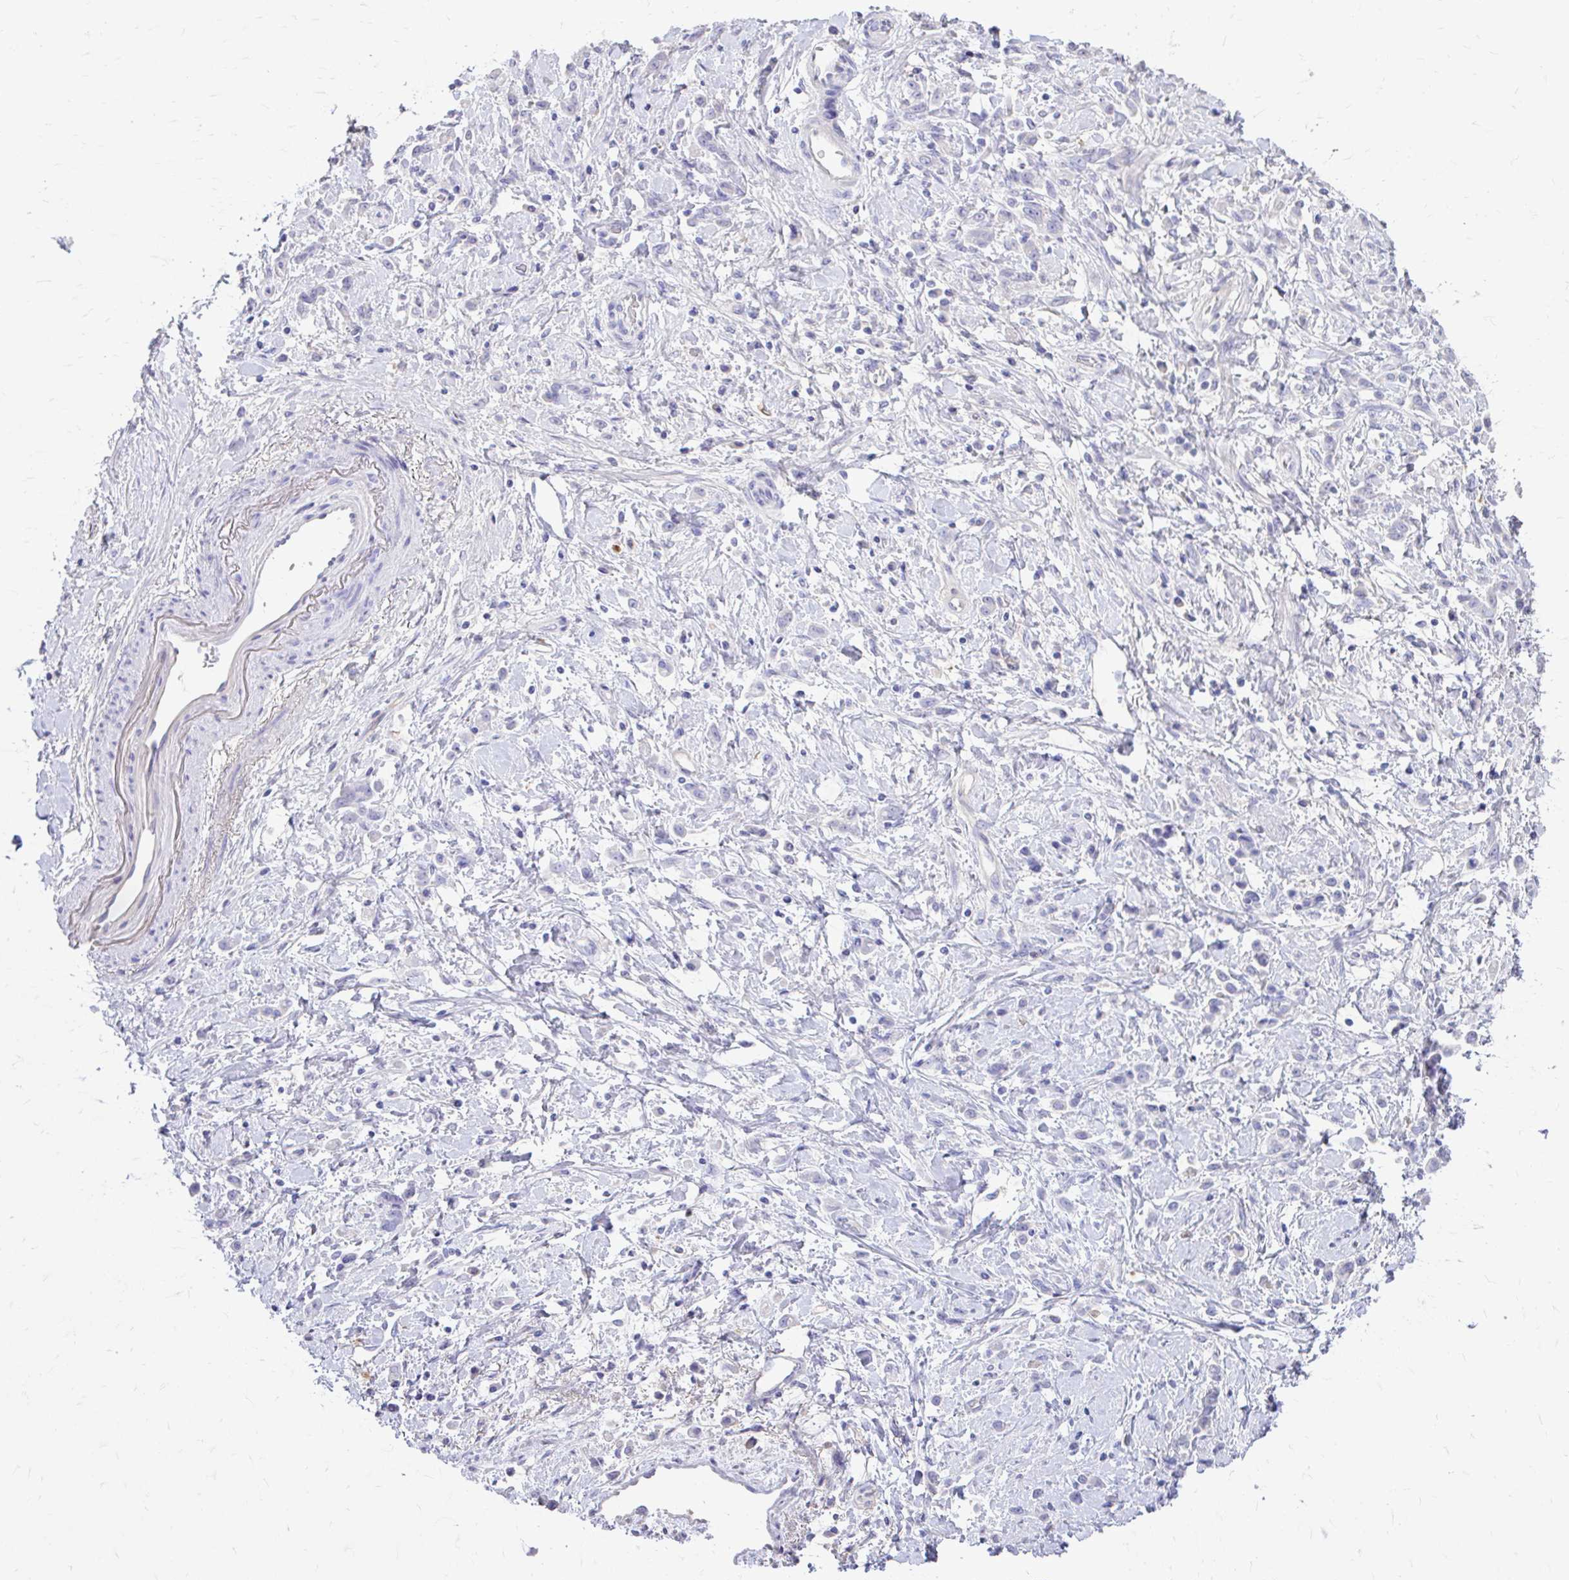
{"staining": {"intensity": "negative", "quantity": "none", "location": "none"}, "tissue": "stomach cancer", "cell_type": "Tumor cells", "image_type": "cancer", "snomed": [{"axis": "morphology", "description": "Adenocarcinoma, NOS"}, {"axis": "topography", "description": "Stomach"}], "caption": "Immunohistochemical staining of human stomach cancer (adenocarcinoma) reveals no significant staining in tumor cells.", "gene": "CFH", "patient": {"sex": "female", "age": 60}}